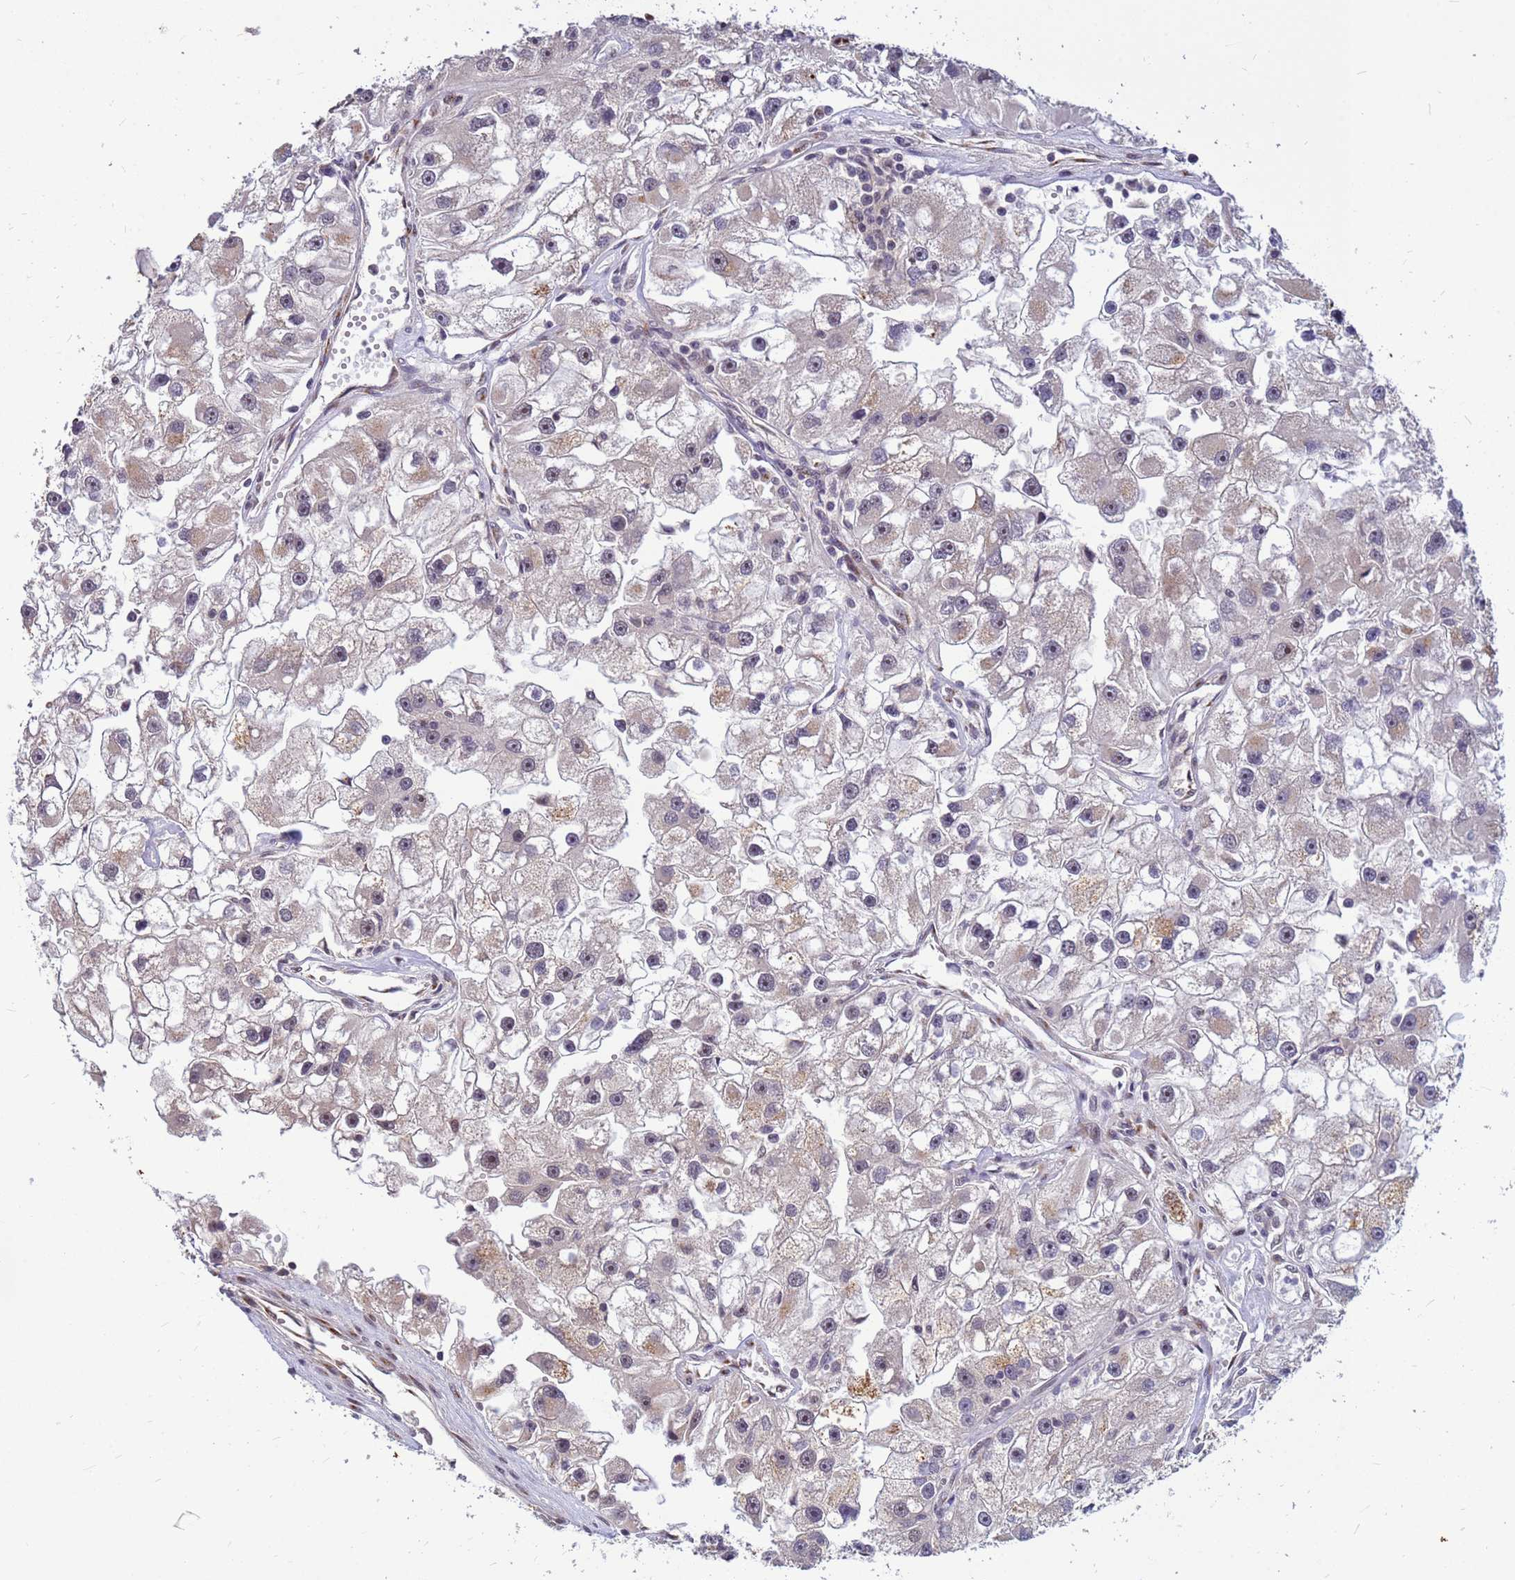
{"staining": {"intensity": "weak", "quantity": "25%-75%", "location": "cytoplasmic/membranous"}, "tissue": "renal cancer", "cell_type": "Tumor cells", "image_type": "cancer", "snomed": [{"axis": "morphology", "description": "Adenocarcinoma, NOS"}, {"axis": "topography", "description": "Kidney"}], "caption": "Immunohistochemistry histopathology image of neoplastic tissue: human adenocarcinoma (renal) stained using immunohistochemistry (IHC) shows low levels of weak protein expression localized specifically in the cytoplasmic/membranous of tumor cells, appearing as a cytoplasmic/membranous brown color.", "gene": "NCBP2", "patient": {"sex": "male", "age": 63}}